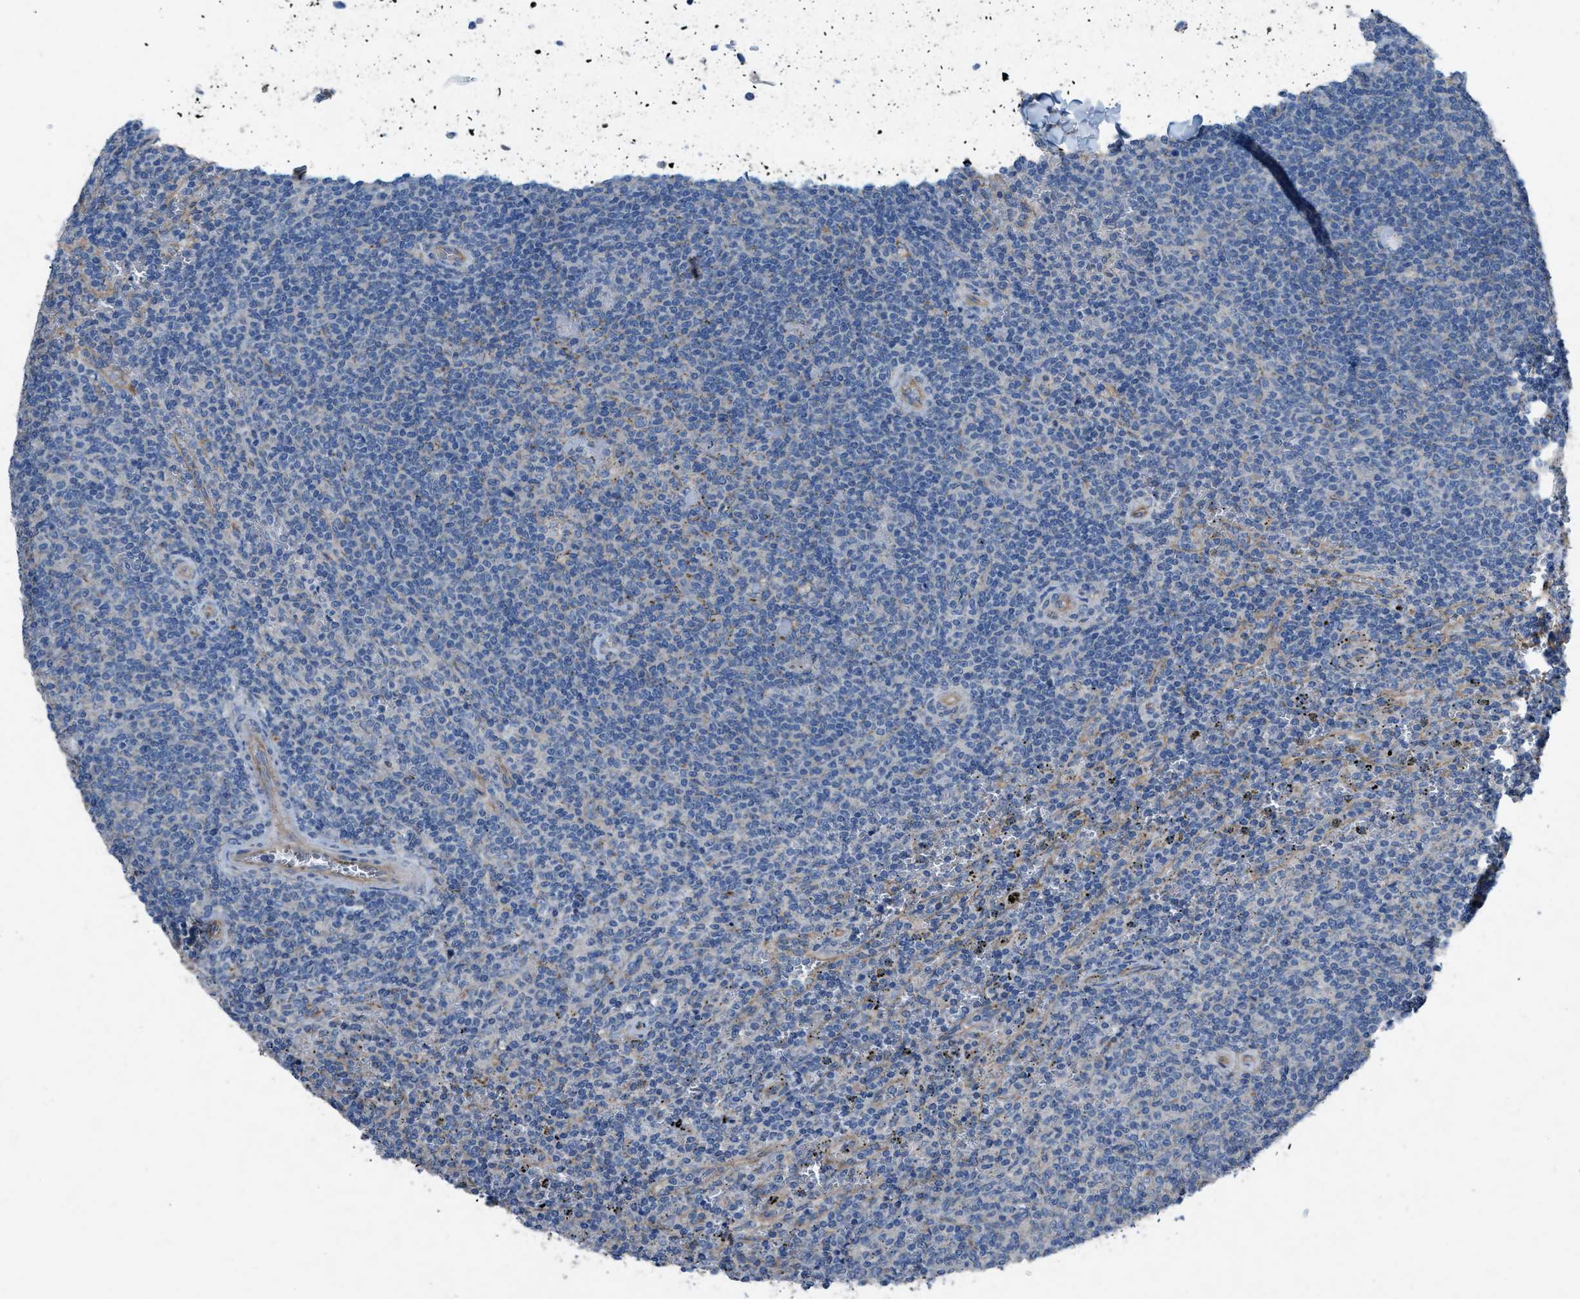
{"staining": {"intensity": "negative", "quantity": "none", "location": "none"}, "tissue": "lymphoma", "cell_type": "Tumor cells", "image_type": "cancer", "snomed": [{"axis": "morphology", "description": "Malignant lymphoma, non-Hodgkin's type, Low grade"}, {"axis": "topography", "description": "Spleen"}], "caption": "Protein analysis of lymphoma reveals no significant staining in tumor cells. (Stains: DAB (3,3'-diaminobenzidine) IHC with hematoxylin counter stain, Microscopy: brightfield microscopy at high magnification).", "gene": "DOLPP1", "patient": {"sex": "female", "age": 19}}